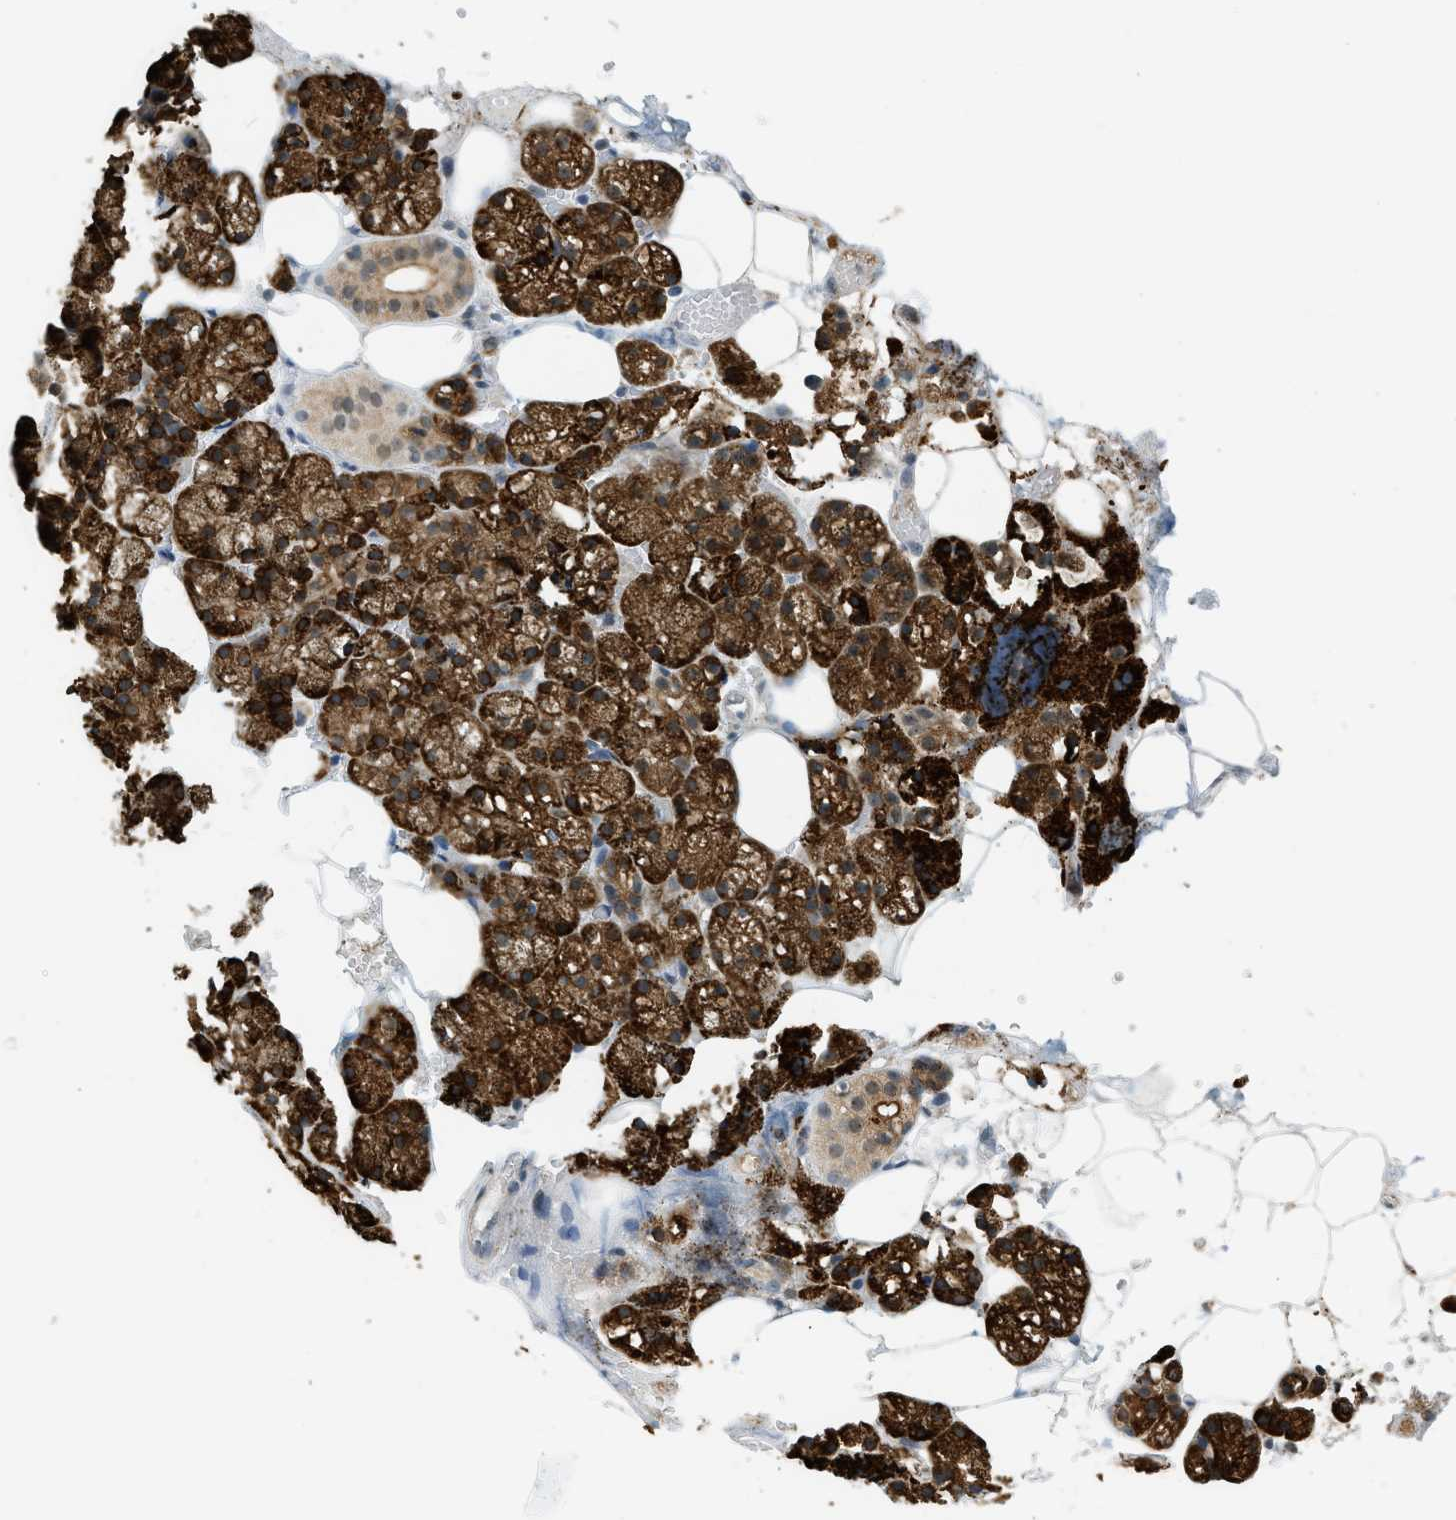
{"staining": {"intensity": "strong", "quantity": ">75%", "location": "cytoplasmic/membranous"}, "tissue": "salivary gland", "cell_type": "Glandular cells", "image_type": "normal", "snomed": [{"axis": "morphology", "description": "Normal tissue, NOS"}, {"axis": "topography", "description": "Salivary gland"}], "caption": "Approximately >75% of glandular cells in unremarkable salivary gland reveal strong cytoplasmic/membranous protein expression as visualized by brown immunohistochemical staining.", "gene": "SEMA4D", "patient": {"sex": "male", "age": 62}}